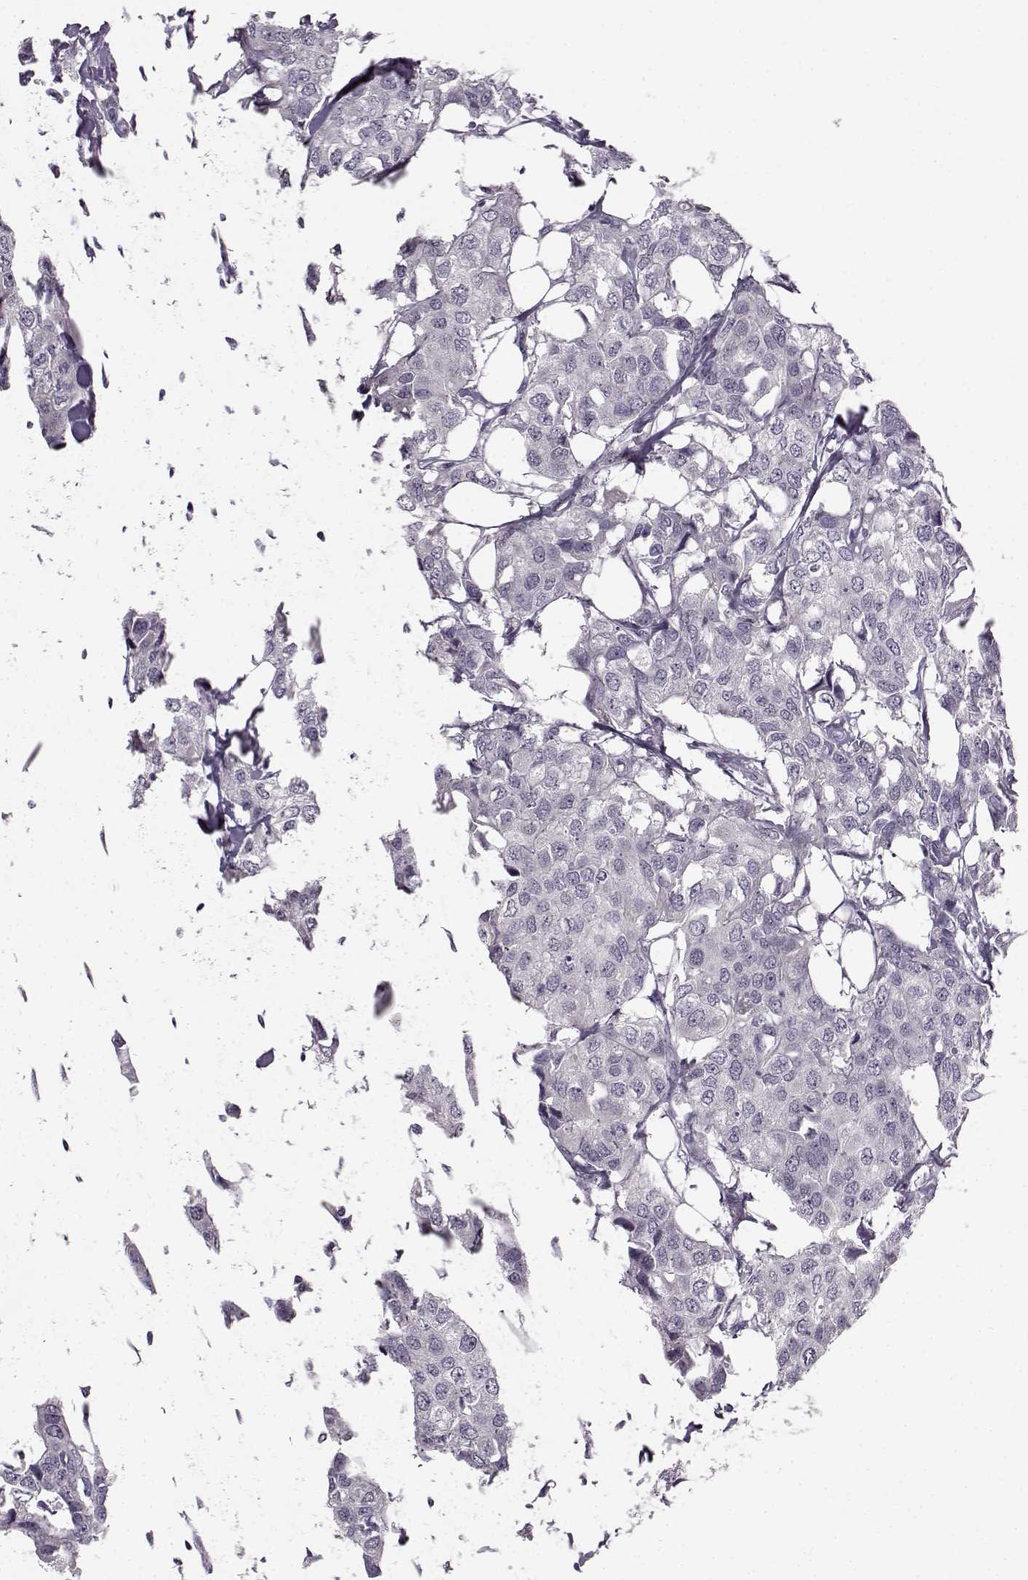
{"staining": {"intensity": "negative", "quantity": "none", "location": "none"}, "tissue": "breast cancer", "cell_type": "Tumor cells", "image_type": "cancer", "snomed": [{"axis": "morphology", "description": "Duct carcinoma"}, {"axis": "topography", "description": "Breast"}], "caption": "A high-resolution micrograph shows immunohistochemistry (IHC) staining of breast infiltrating ductal carcinoma, which shows no significant expression in tumor cells.", "gene": "LHB", "patient": {"sex": "female", "age": 80}}